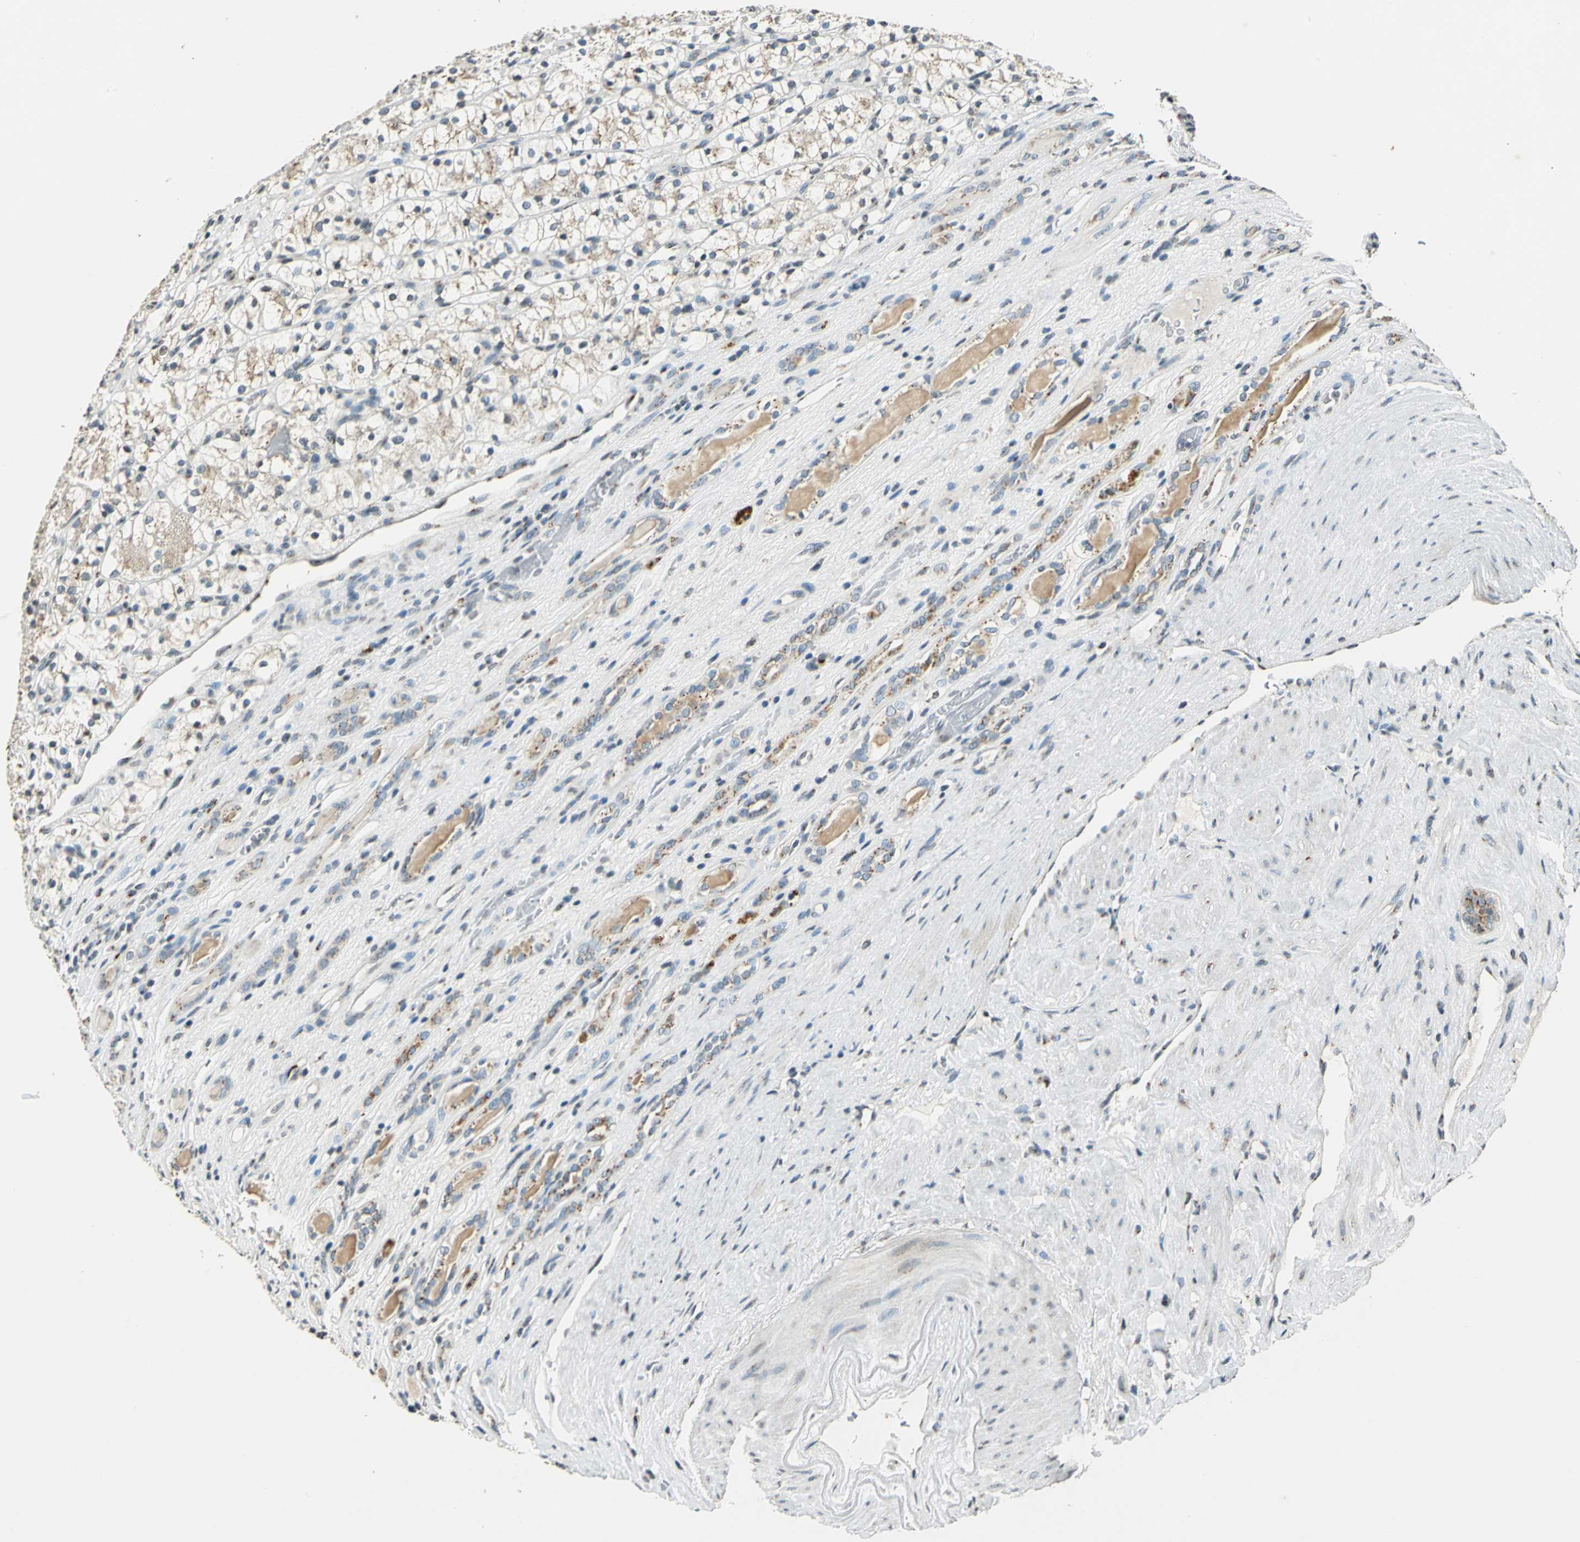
{"staining": {"intensity": "weak", "quantity": "<25%", "location": "cytoplasmic/membranous"}, "tissue": "renal cancer", "cell_type": "Tumor cells", "image_type": "cancer", "snomed": [{"axis": "morphology", "description": "Adenocarcinoma, NOS"}, {"axis": "topography", "description": "Kidney"}], "caption": "IHC of adenocarcinoma (renal) exhibits no expression in tumor cells.", "gene": "TMEM115", "patient": {"sex": "female", "age": 60}}